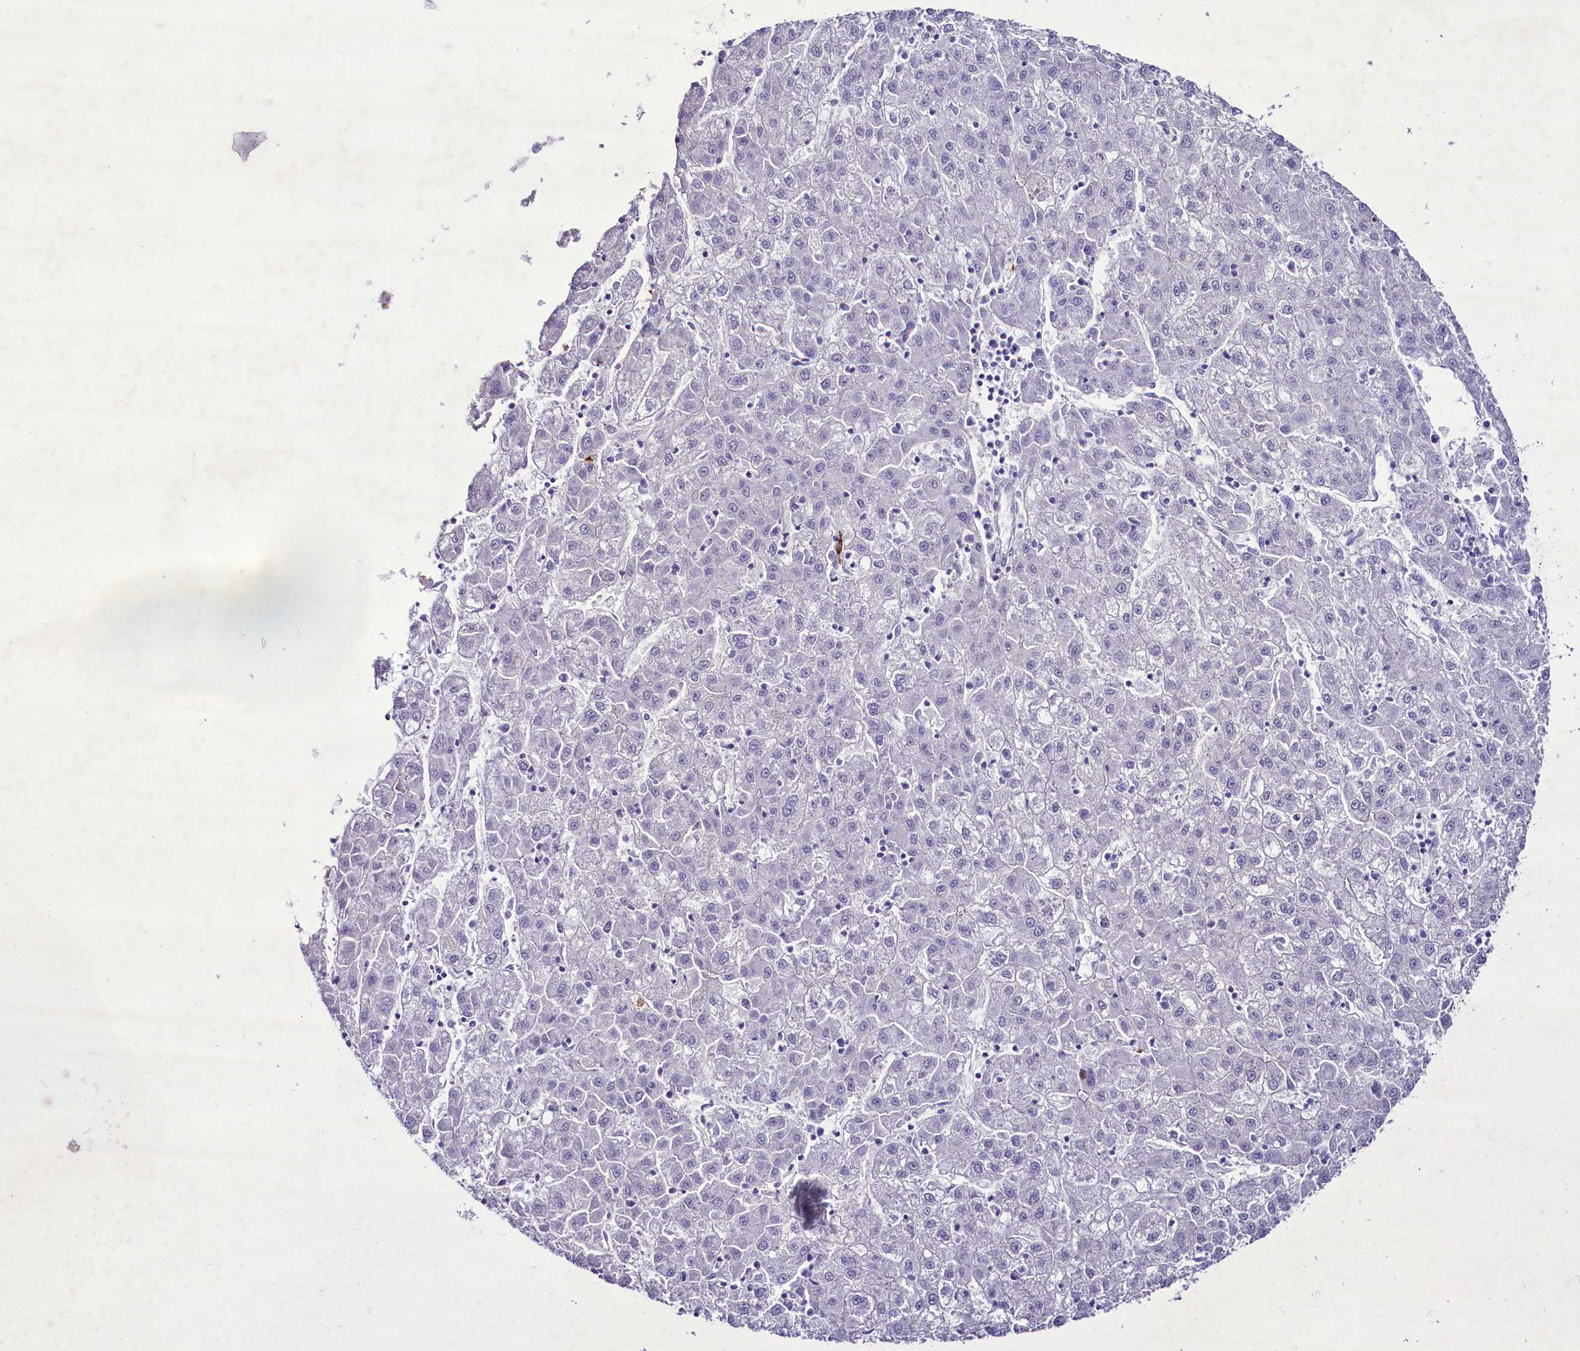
{"staining": {"intensity": "negative", "quantity": "none", "location": "none"}, "tissue": "liver cancer", "cell_type": "Tumor cells", "image_type": "cancer", "snomed": [{"axis": "morphology", "description": "Carcinoma, Hepatocellular, NOS"}, {"axis": "topography", "description": "Liver"}], "caption": "A micrograph of human liver cancer (hepatocellular carcinoma) is negative for staining in tumor cells. (Immunohistochemistry, brightfield microscopy, high magnification).", "gene": "FAM209B", "patient": {"sex": "male", "age": 72}}